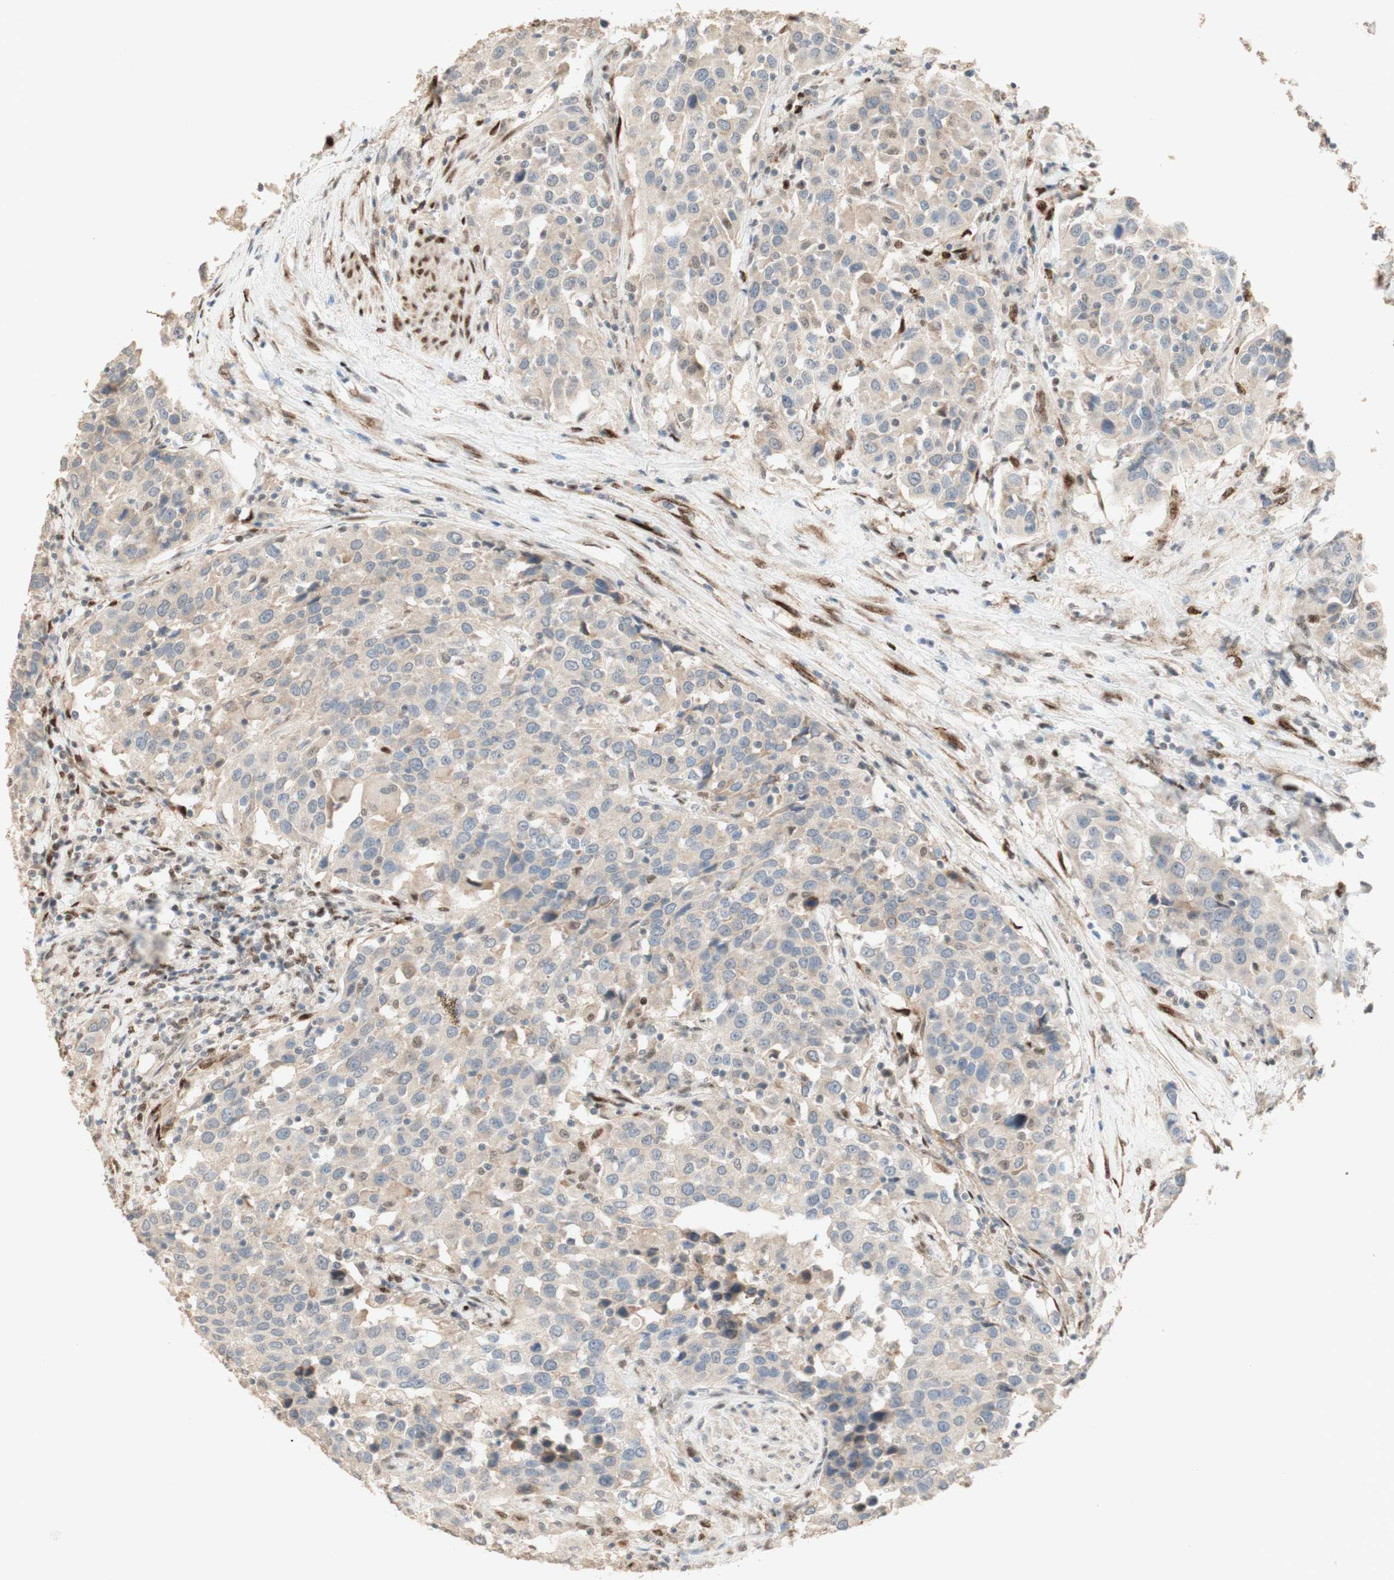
{"staining": {"intensity": "negative", "quantity": "none", "location": "none"}, "tissue": "urothelial cancer", "cell_type": "Tumor cells", "image_type": "cancer", "snomed": [{"axis": "morphology", "description": "Urothelial carcinoma, High grade"}, {"axis": "topography", "description": "Urinary bladder"}], "caption": "IHC image of neoplastic tissue: urothelial carcinoma (high-grade) stained with DAB displays no significant protein staining in tumor cells. (DAB (3,3'-diaminobenzidine) IHC visualized using brightfield microscopy, high magnification).", "gene": "FOXP1", "patient": {"sex": "female", "age": 80}}